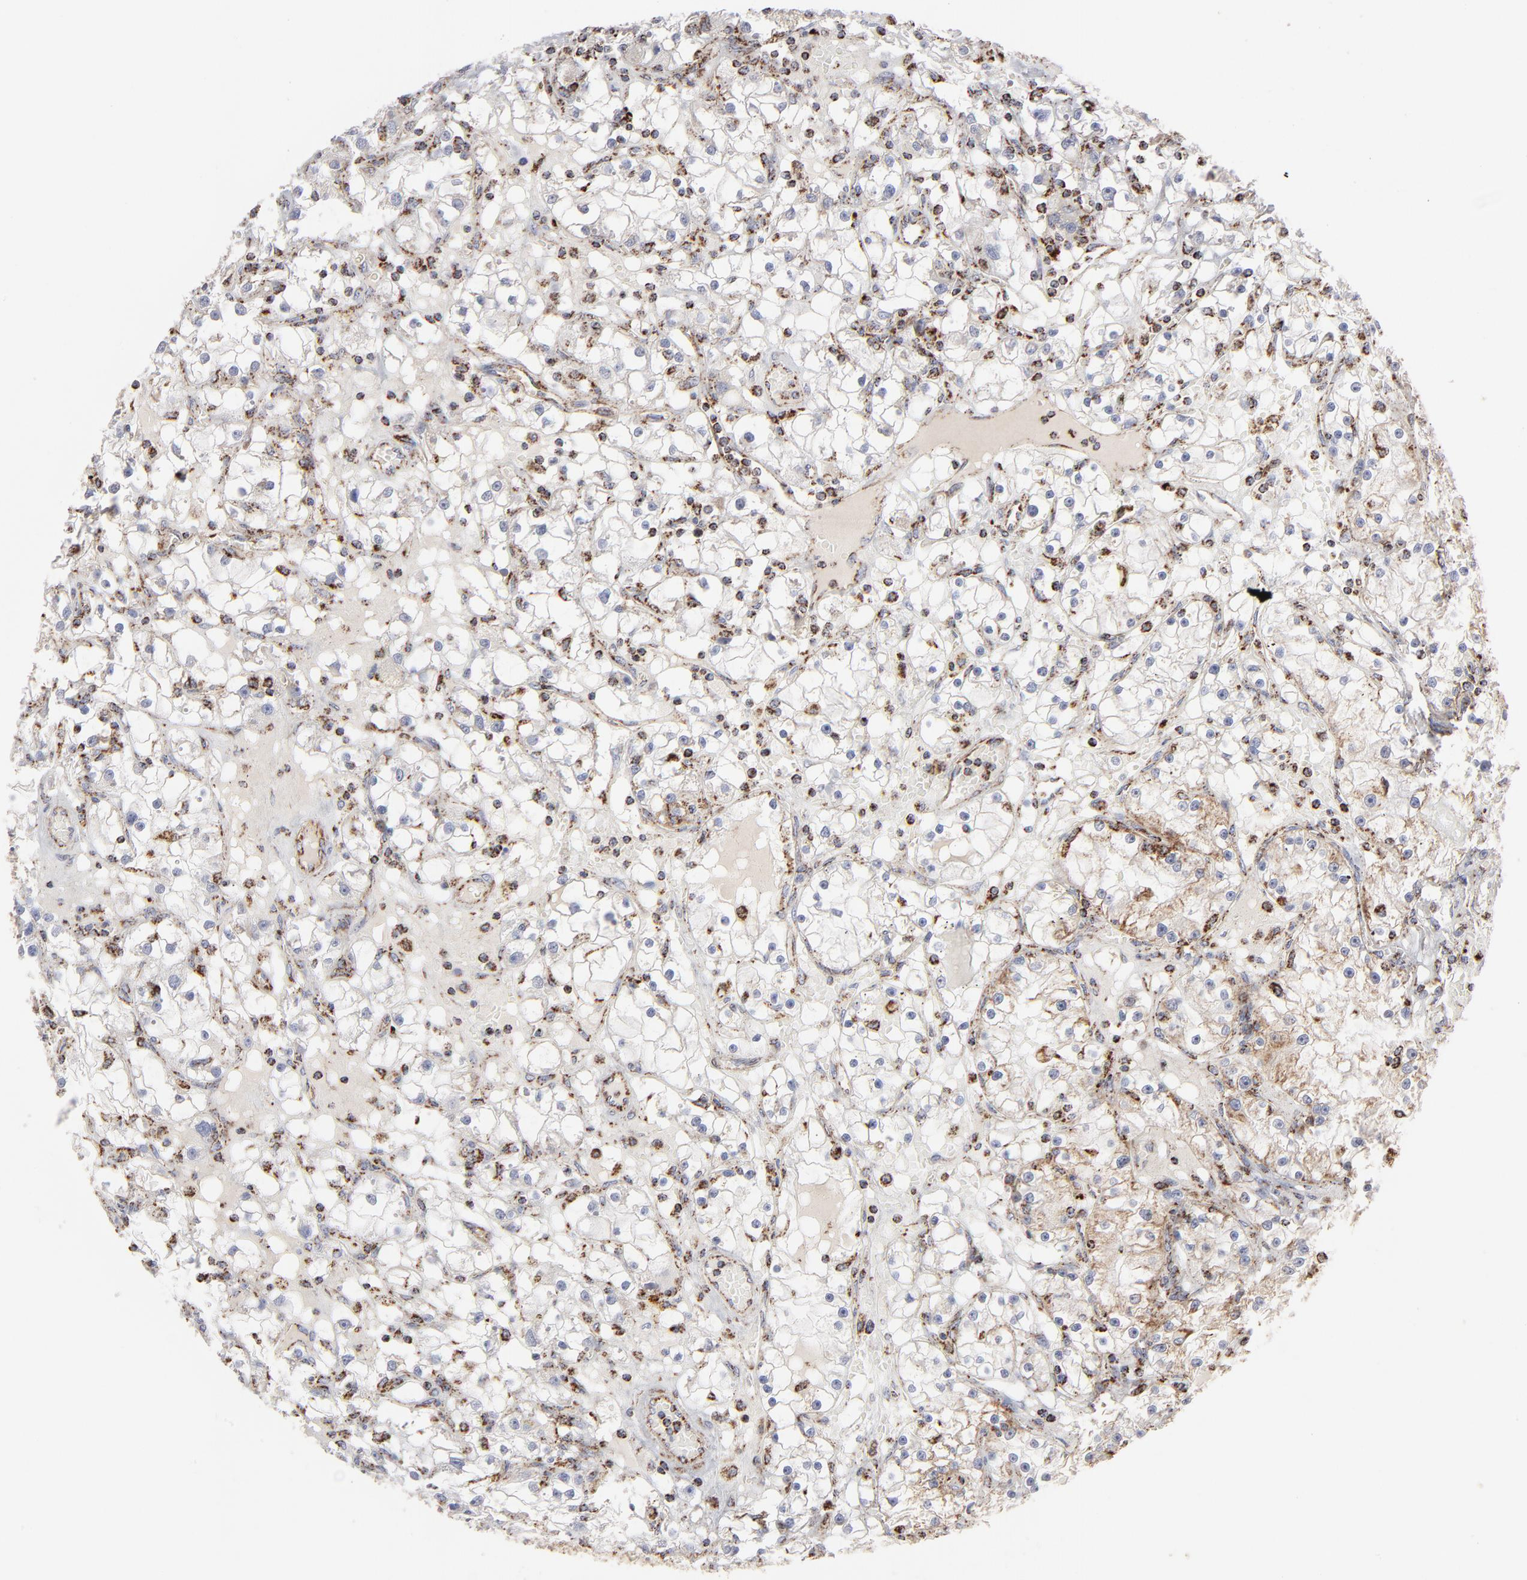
{"staining": {"intensity": "strong", "quantity": "25%-75%", "location": "cytoplasmic/membranous"}, "tissue": "renal cancer", "cell_type": "Tumor cells", "image_type": "cancer", "snomed": [{"axis": "morphology", "description": "Adenocarcinoma, NOS"}, {"axis": "topography", "description": "Kidney"}], "caption": "Protein expression by immunohistochemistry (IHC) demonstrates strong cytoplasmic/membranous staining in approximately 25%-75% of tumor cells in renal adenocarcinoma.", "gene": "ASB3", "patient": {"sex": "male", "age": 56}}